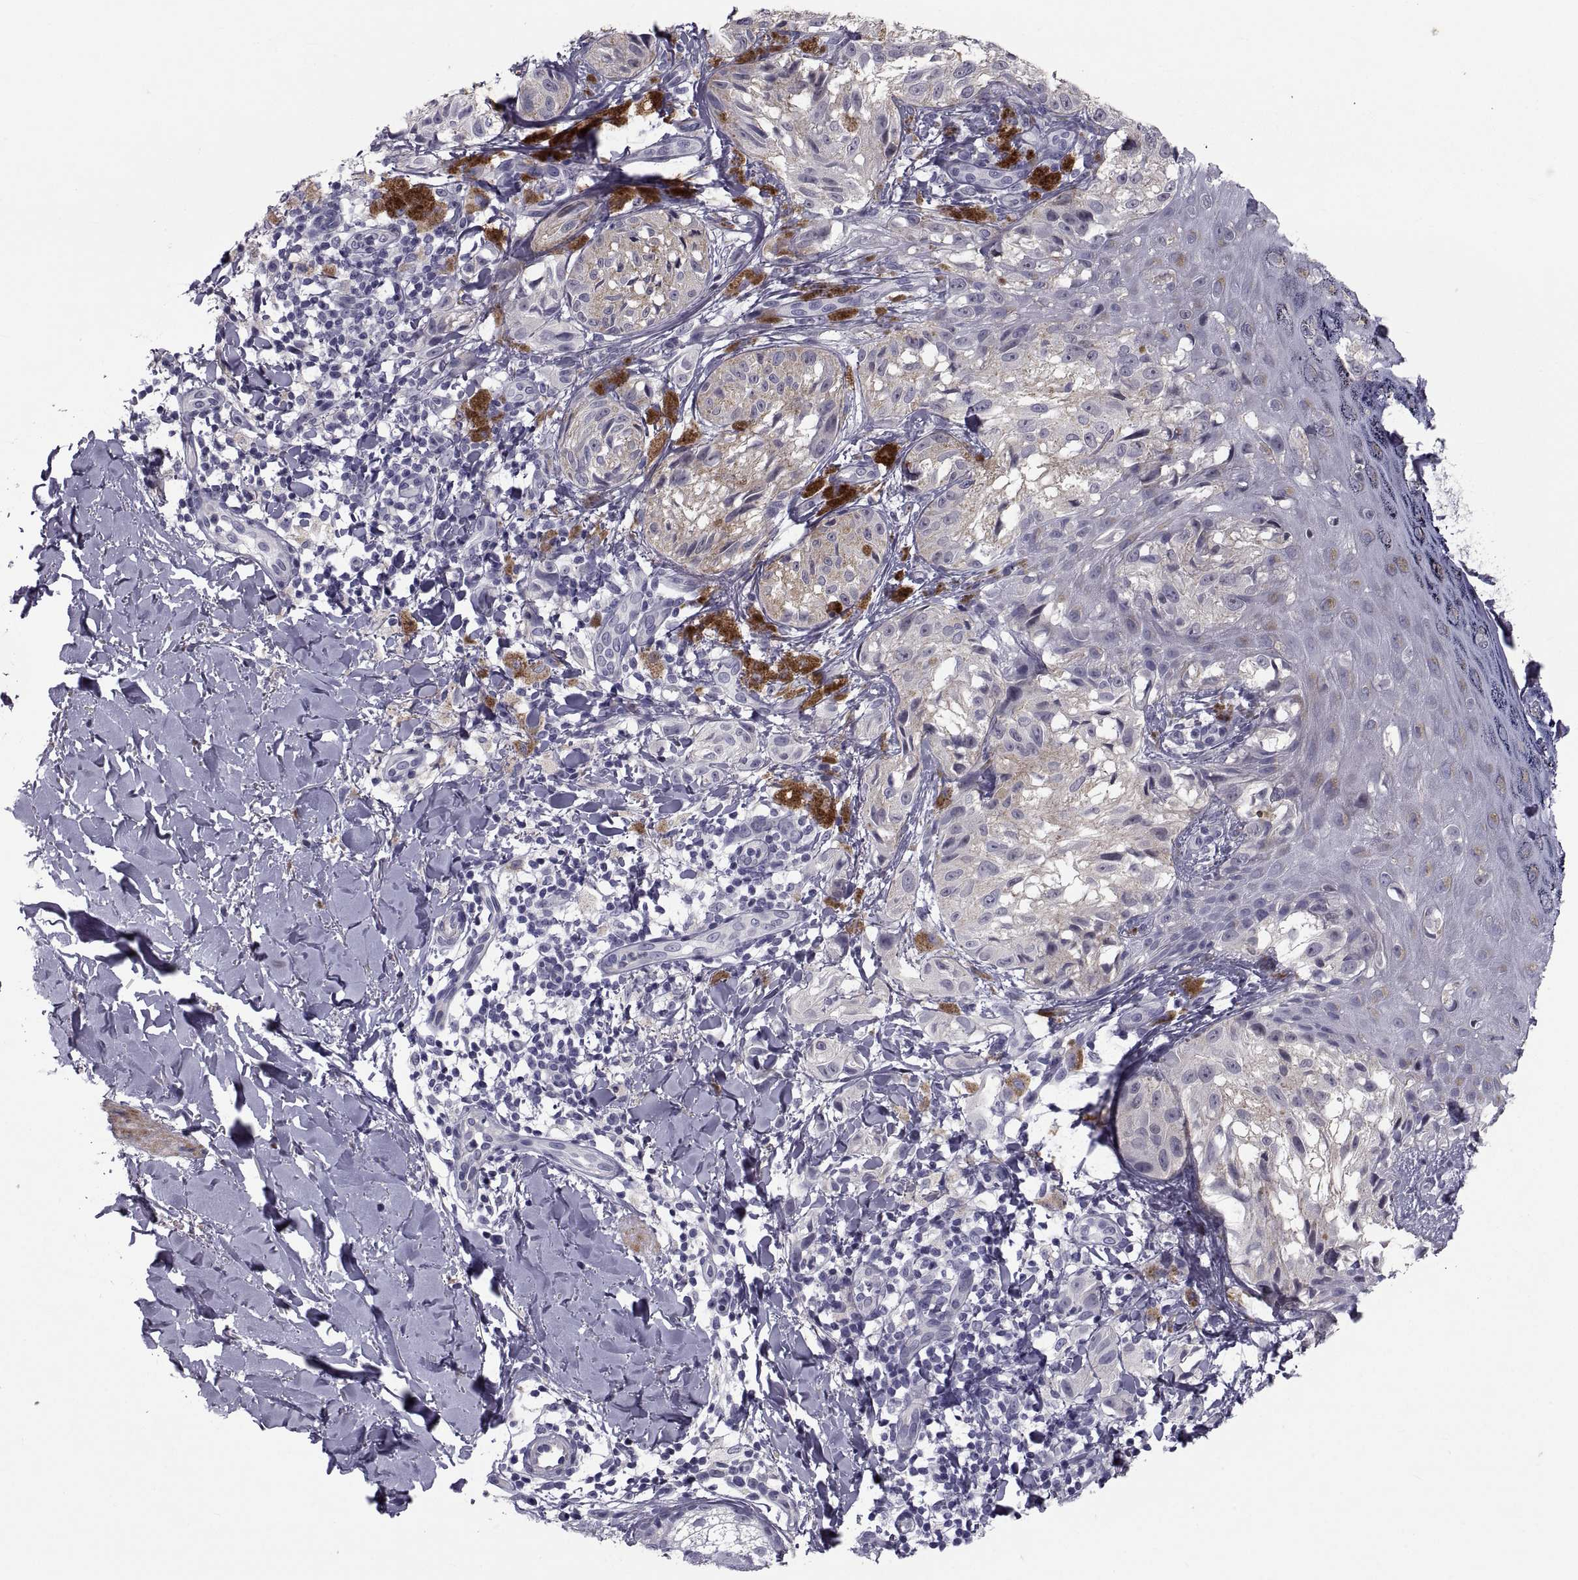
{"staining": {"intensity": "negative", "quantity": "none", "location": "none"}, "tissue": "melanoma", "cell_type": "Tumor cells", "image_type": "cancer", "snomed": [{"axis": "morphology", "description": "Malignant melanoma, NOS"}, {"axis": "topography", "description": "Skin"}], "caption": "Immunohistochemistry (IHC) micrograph of neoplastic tissue: human malignant melanoma stained with DAB exhibits no significant protein staining in tumor cells.", "gene": "PDZRN4", "patient": {"sex": "male", "age": 36}}